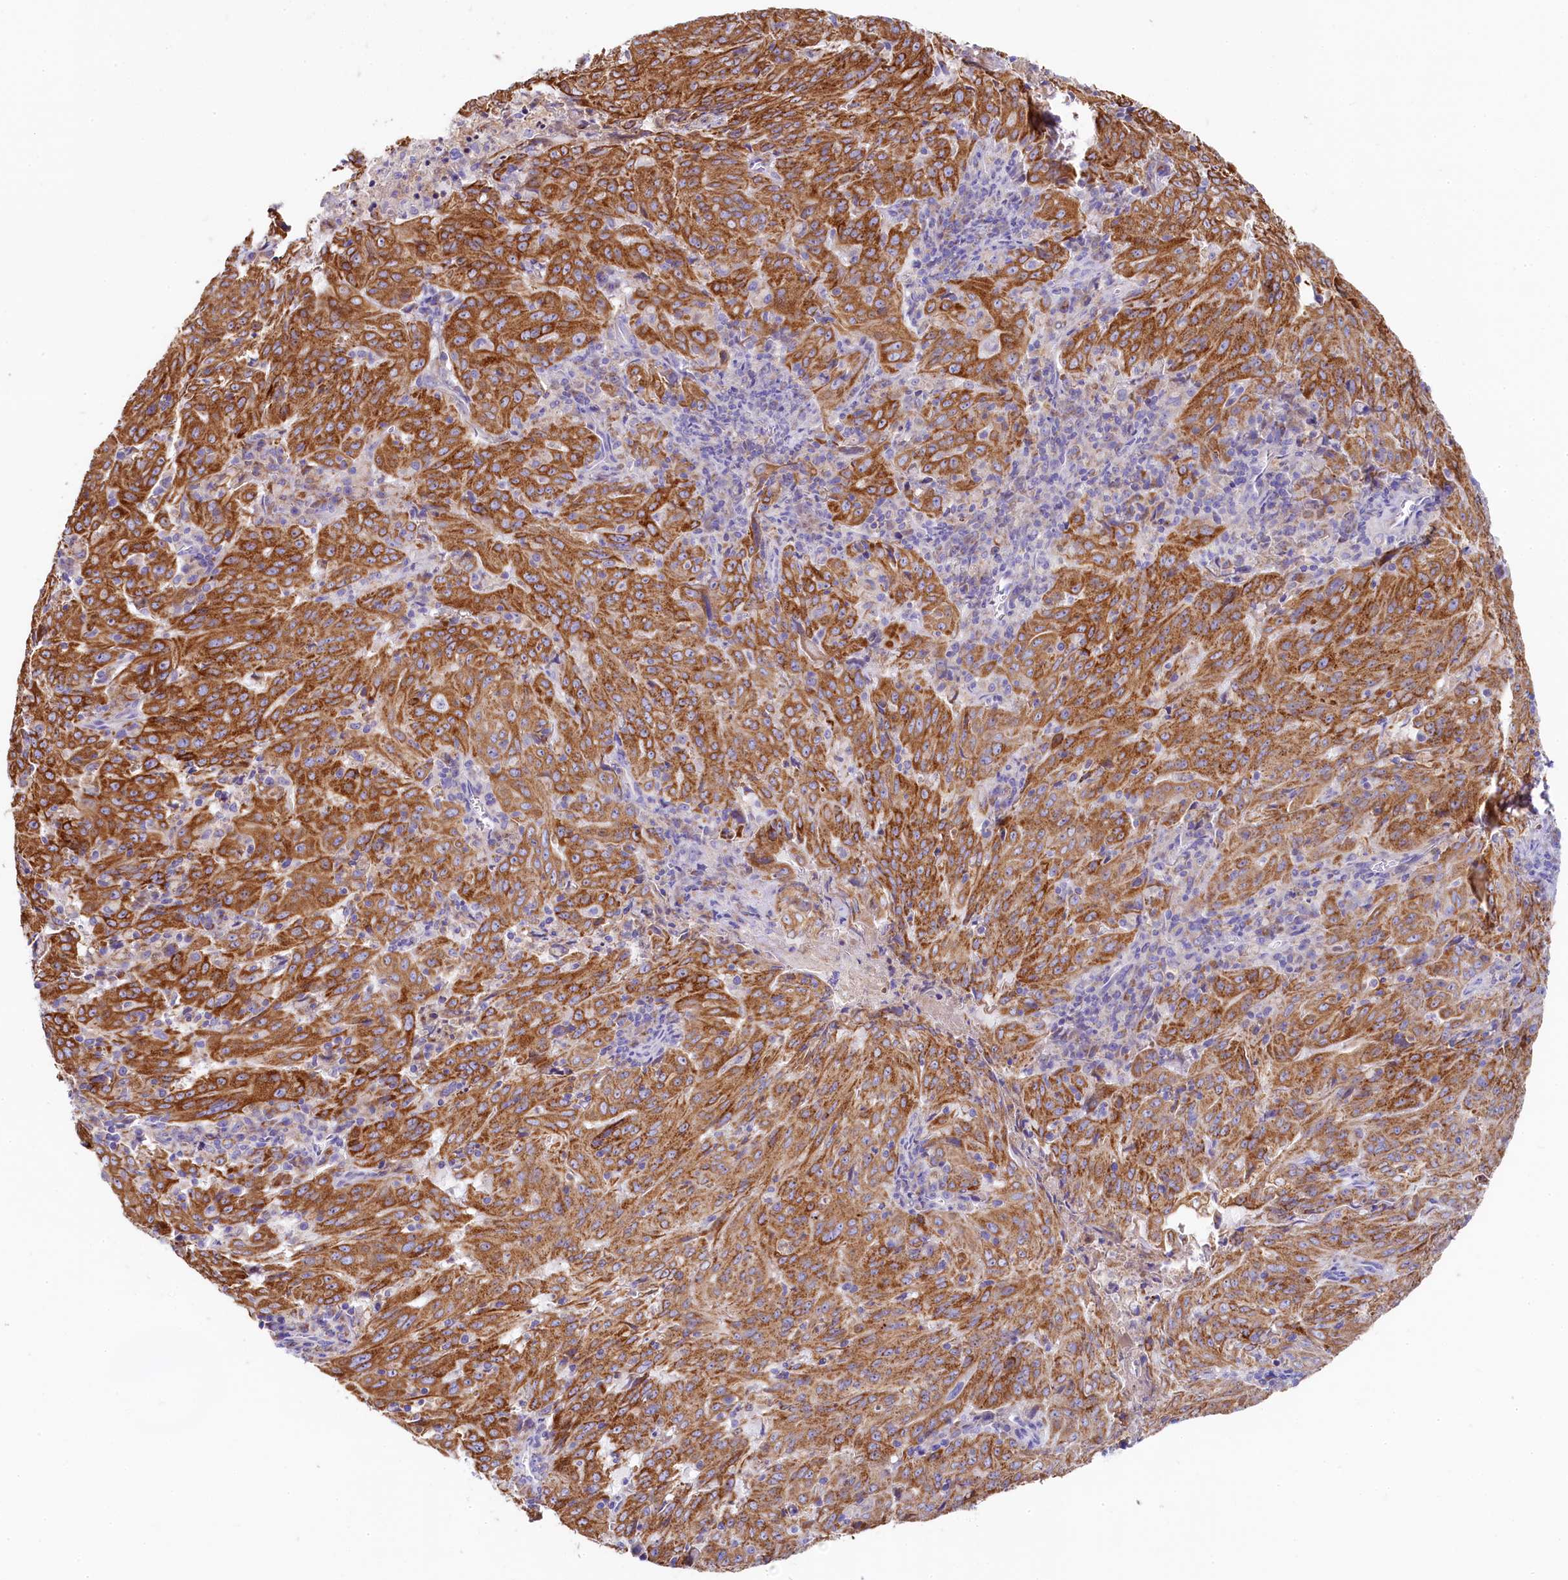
{"staining": {"intensity": "strong", "quantity": ">75%", "location": "cytoplasmic/membranous"}, "tissue": "pancreatic cancer", "cell_type": "Tumor cells", "image_type": "cancer", "snomed": [{"axis": "morphology", "description": "Adenocarcinoma, NOS"}, {"axis": "topography", "description": "Pancreas"}], "caption": "Immunohistochemistry histopathology image of neoplastic tissue: human pancreatic adenocarcinoma stained using immunohistochemistry (IHC) demonstrates high levels of strong protein expression localized specifically in the cytoplasmic/membranous of tumor cells, appearing as a cytoplasmic/membranous brown color.", "gene": "CLYBL", "patient": {"sex": "male", "age": 63}}